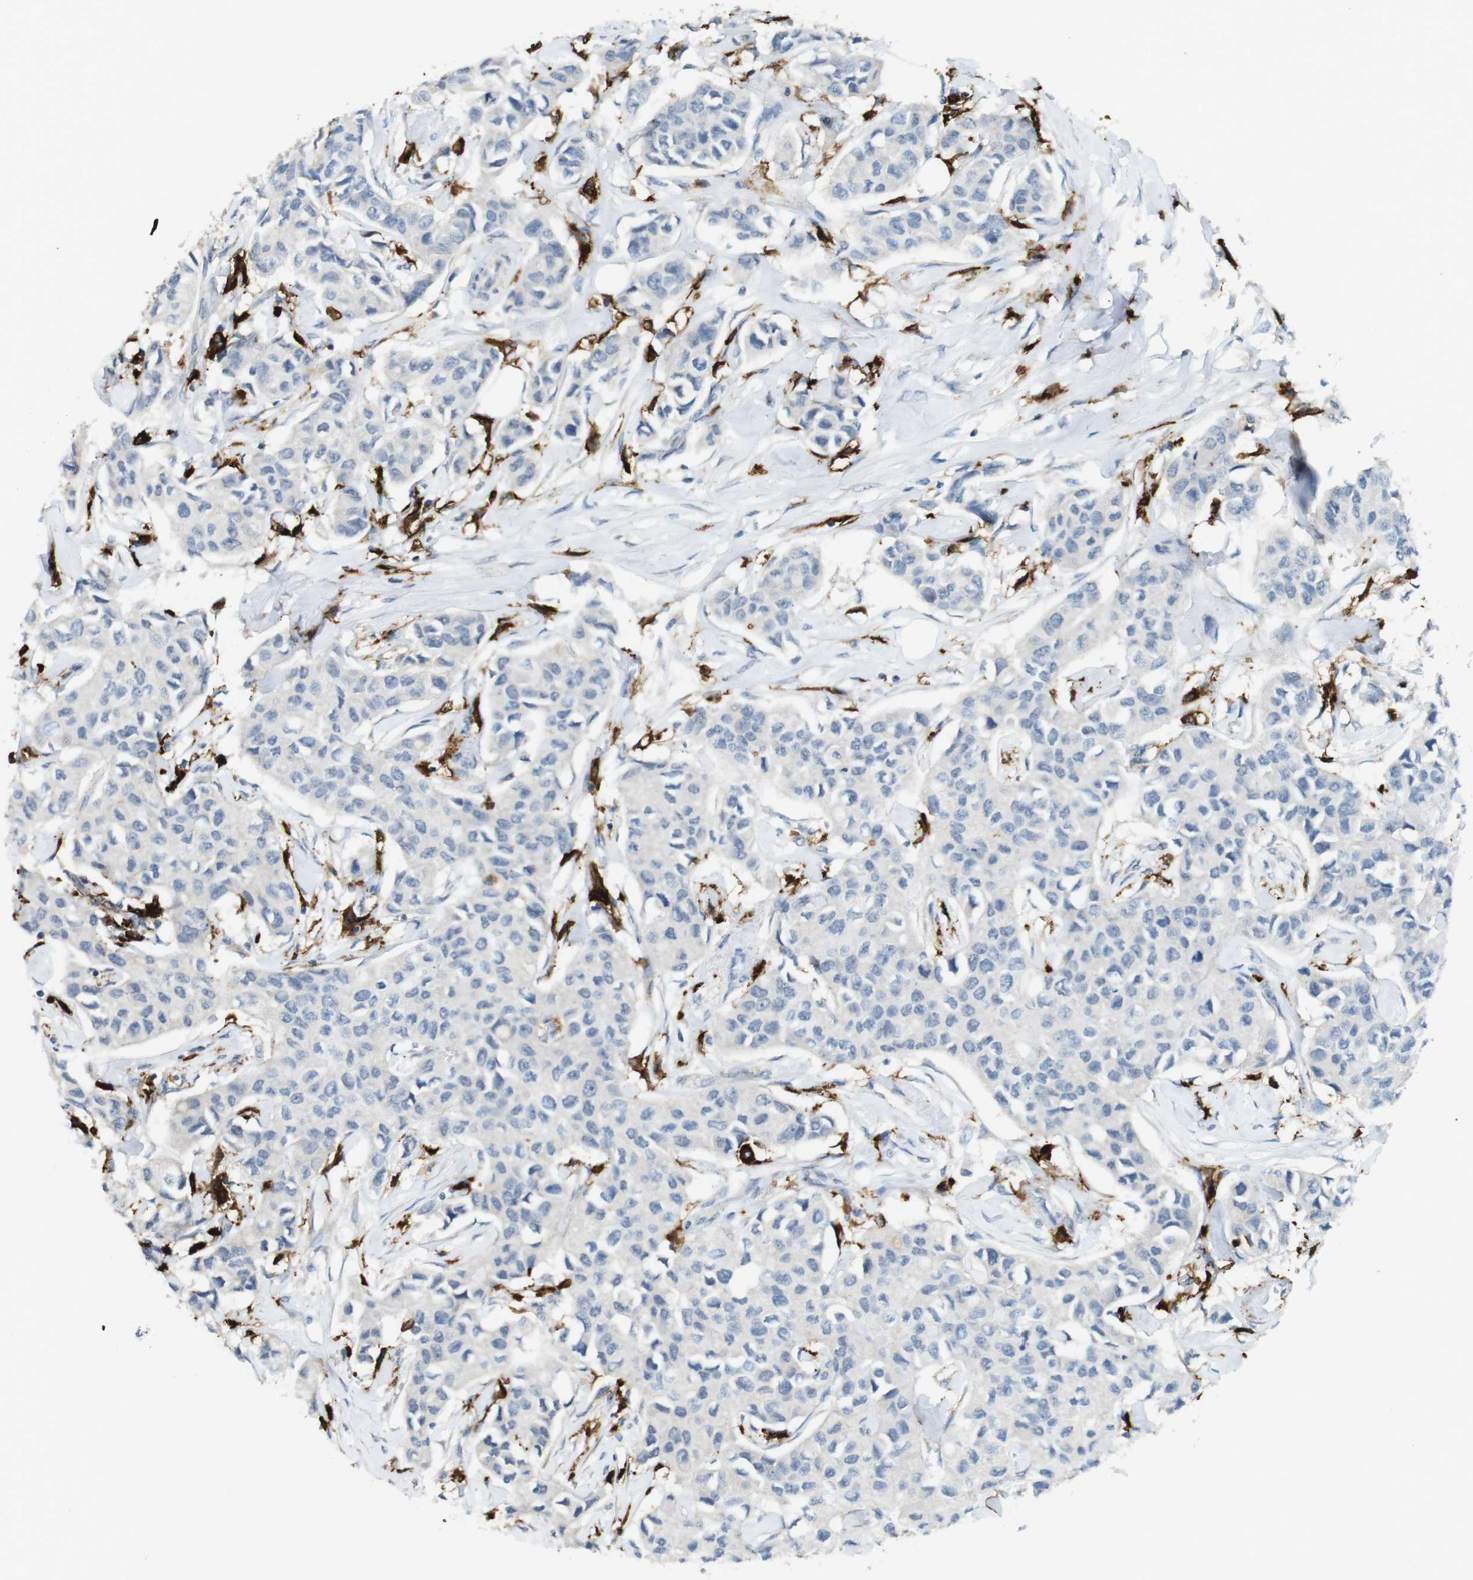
{"staining": {"intensity": "negative", "quantity": "none", "location": "none"}, "tissue": "breast cancer", "cell_type": "Tumor cells", "image_type": "cancer", "snomed": [{"axis": "morphology", "description": "Duct carcinoma"}, {"axis": "topography", "description": "Breast"}], "caption": "DAB (3,3'-diaminobenzidine) immunohistochemical staining of breast invasive ductal carcinoma demonstrates no significant staining in tumor cells.", "gene": "HLA-DRA", "patient": {"sex": "female", "age": 80}}